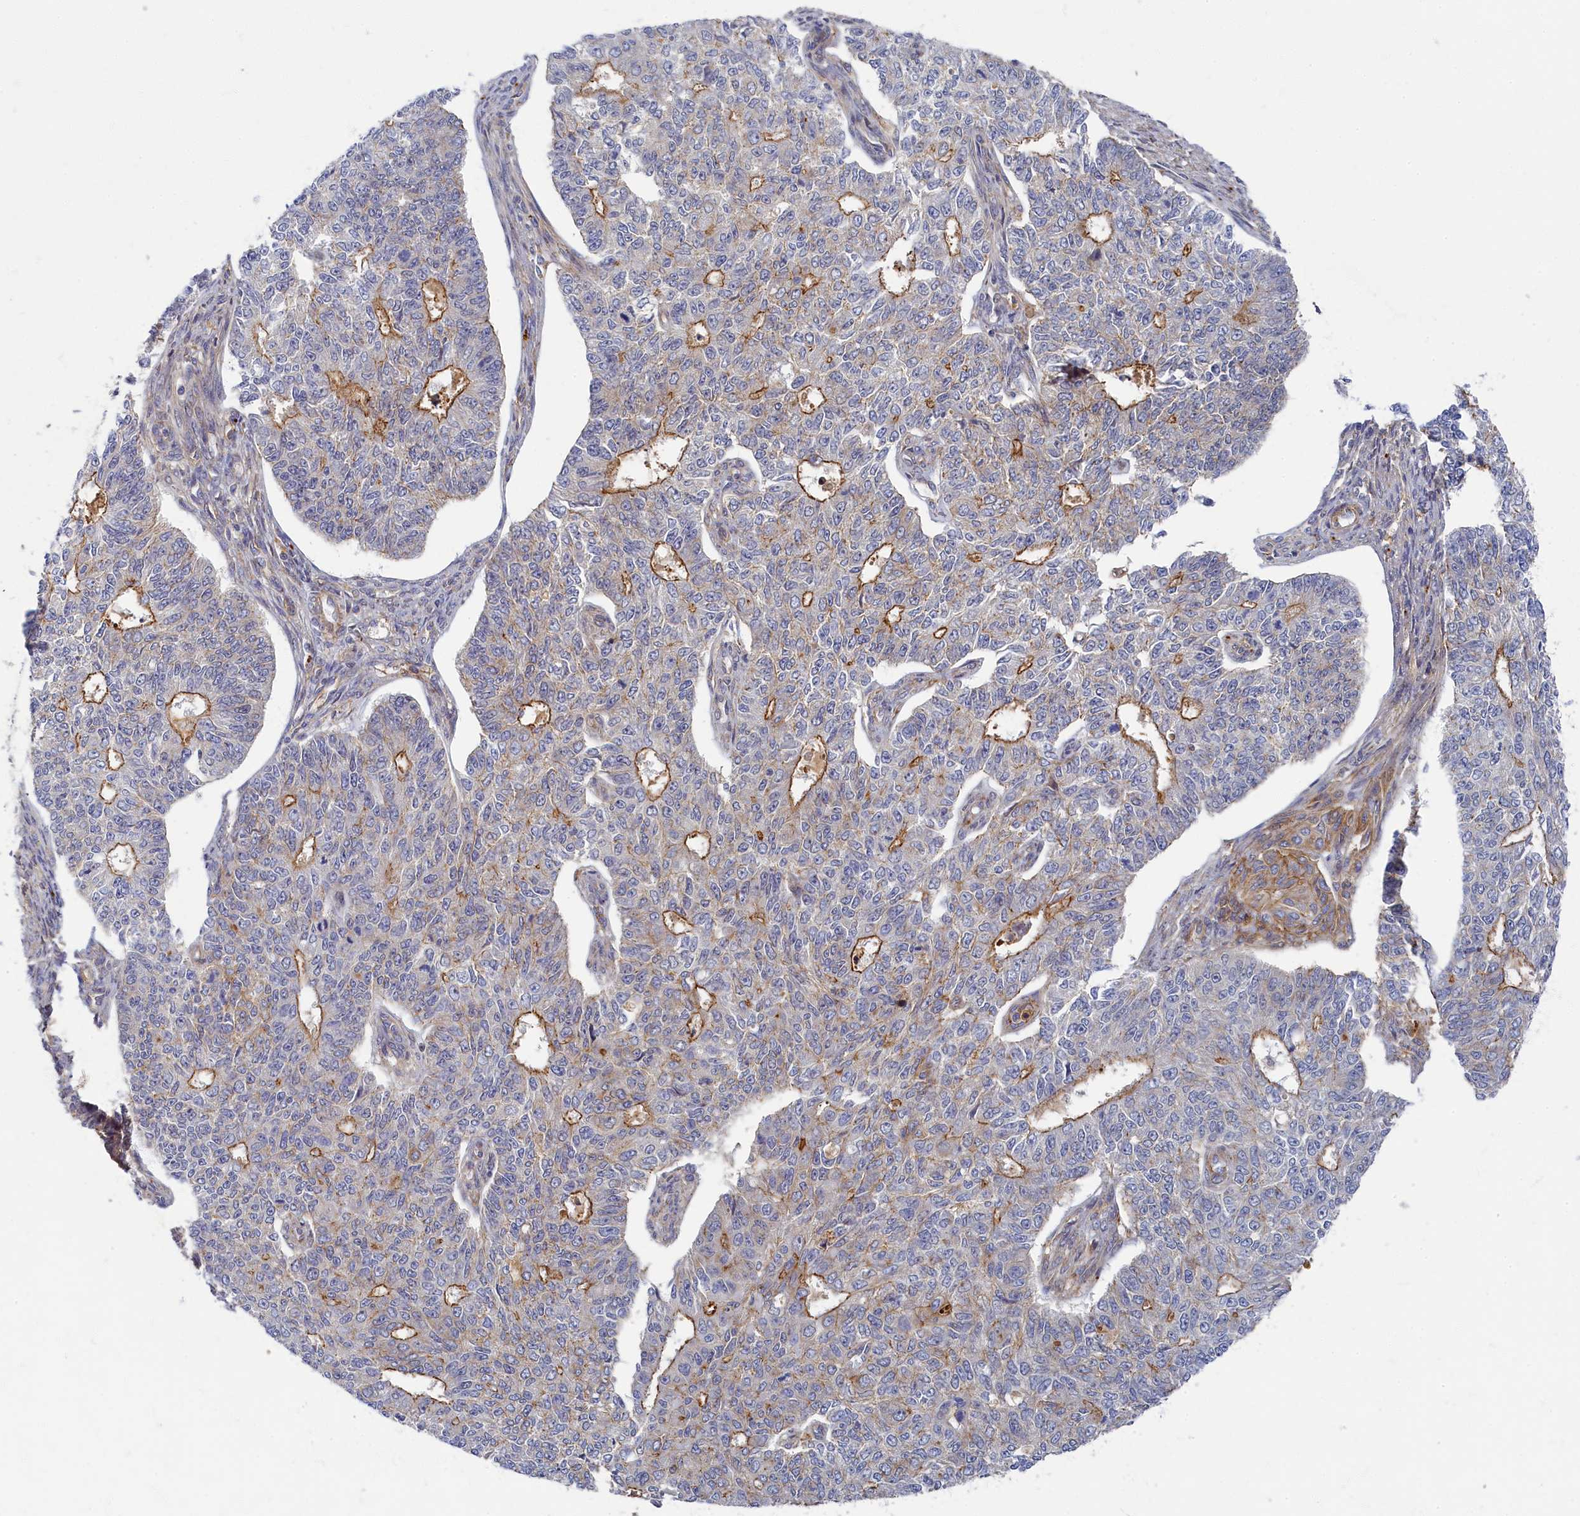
{"staining": {"intensity": "moderate", "quantity": "<25%", "location": "cytoplasmic/membranous"}, "tissue": "endometrial cancer", "cell_type": "Tumor cells", "image_type": "cancer", "snomed": [{"axis": "morphology", "description": "Adenocarcinoma, NOS"}, {"axis": "topography", "description": "Endometrium"}], "caption": "Human endometrial adenocarcinoma stained with a brown dye reveals moderate cytoplasmic/membranous positive staining in approximately <25% of tumor cells.", "gene": "PSMG2", "patient": {"sex": "female", "age": 32}}